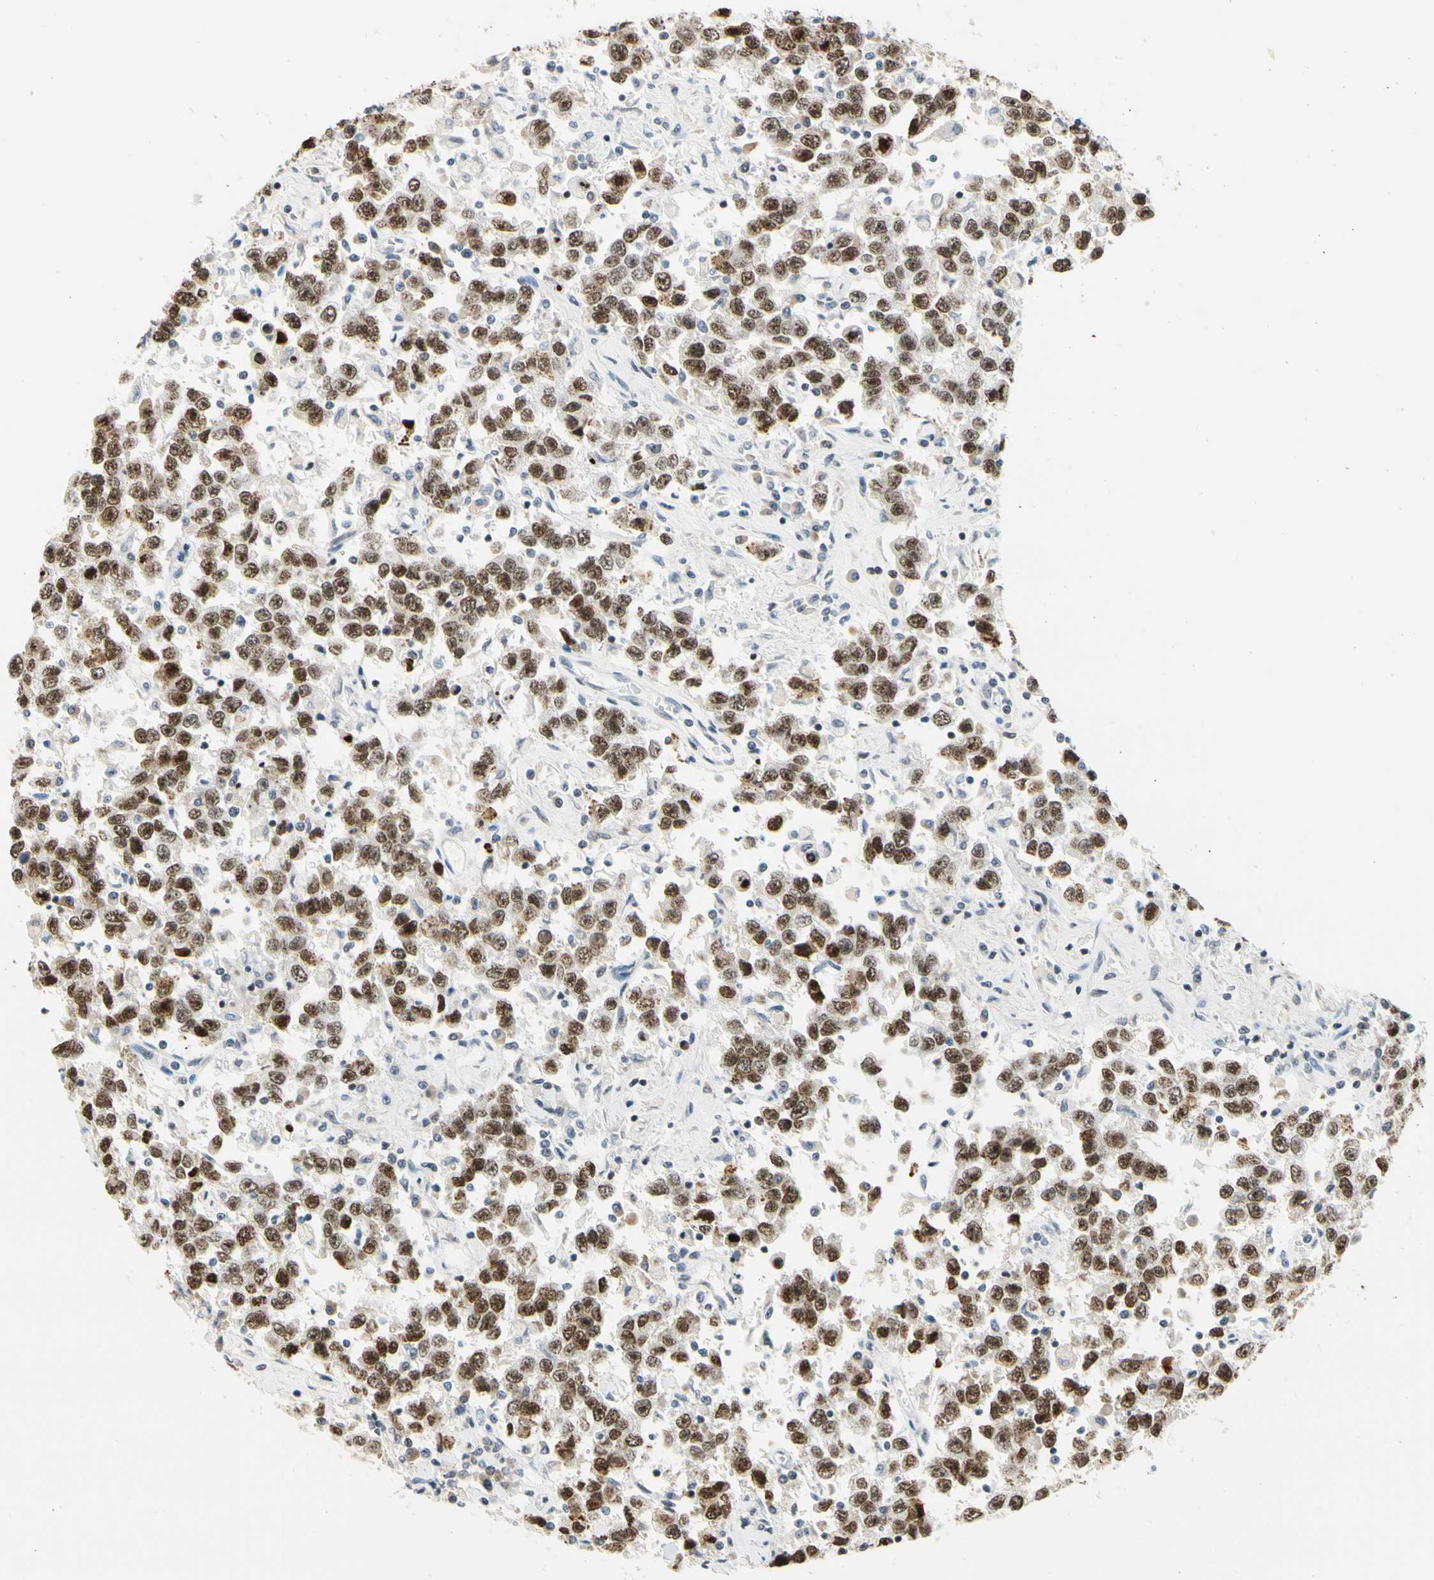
{"staining": {"intensity": "strong", "quantity": ">75%", "location": "nuclear"}, "tissue": "testis cancer", "cell_type": "Tumor cells", "image_type": "cancer", "snomed": [{"axis": "morphology", "description": "Seminoma, NOS"}, {"axis": "topography", "description": "Testis"}], "caption": "Human seminoma (testis) stained for a protein (brown) demonstrates strong nuclear positive positivity in about >75% of tumor cells.", "gene": "ZSCAN16", "patient": {"sex": "male", "age": 41}}